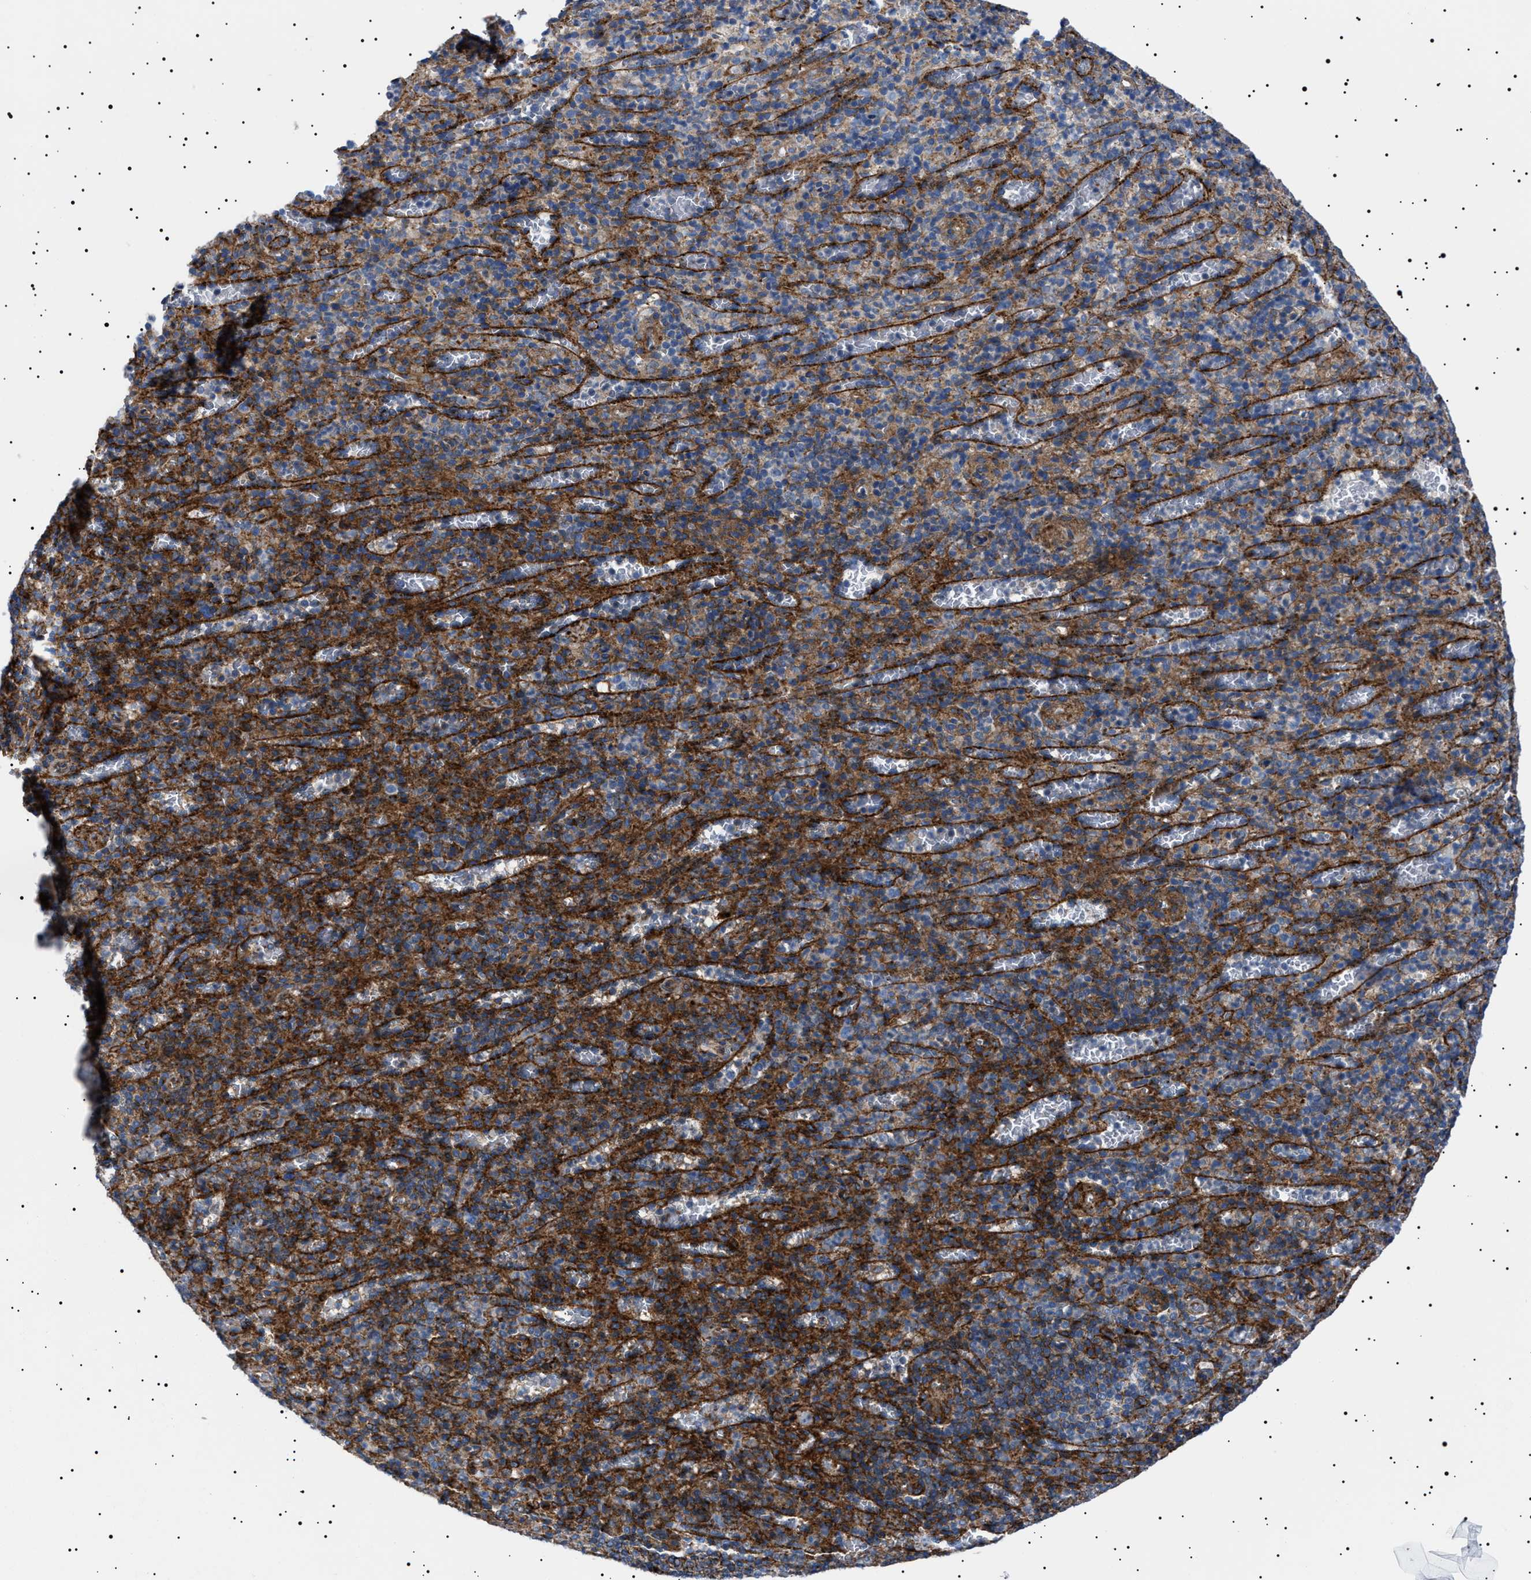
{"staining": {"intensity": "moderate", "quantity": "25%-75%", "location": "cytoplasmic/membranous"}, "tissue": "spleen", "cell_type": "Cells in red pulp", "image_type": "normal", "snomed": [{"axis": "morphology", "description": "Normal tissue, NOS"}, {"axis": "topography", "description": "Spleen"}], "caption": "Protein staining exhibits moderate cytoplasmic/membranous positivity in about 25%-75% of cells in red pulp in unremarkable spleen.", "gene": "NEU1", "patient": {"sex": "female", "age": 74}}